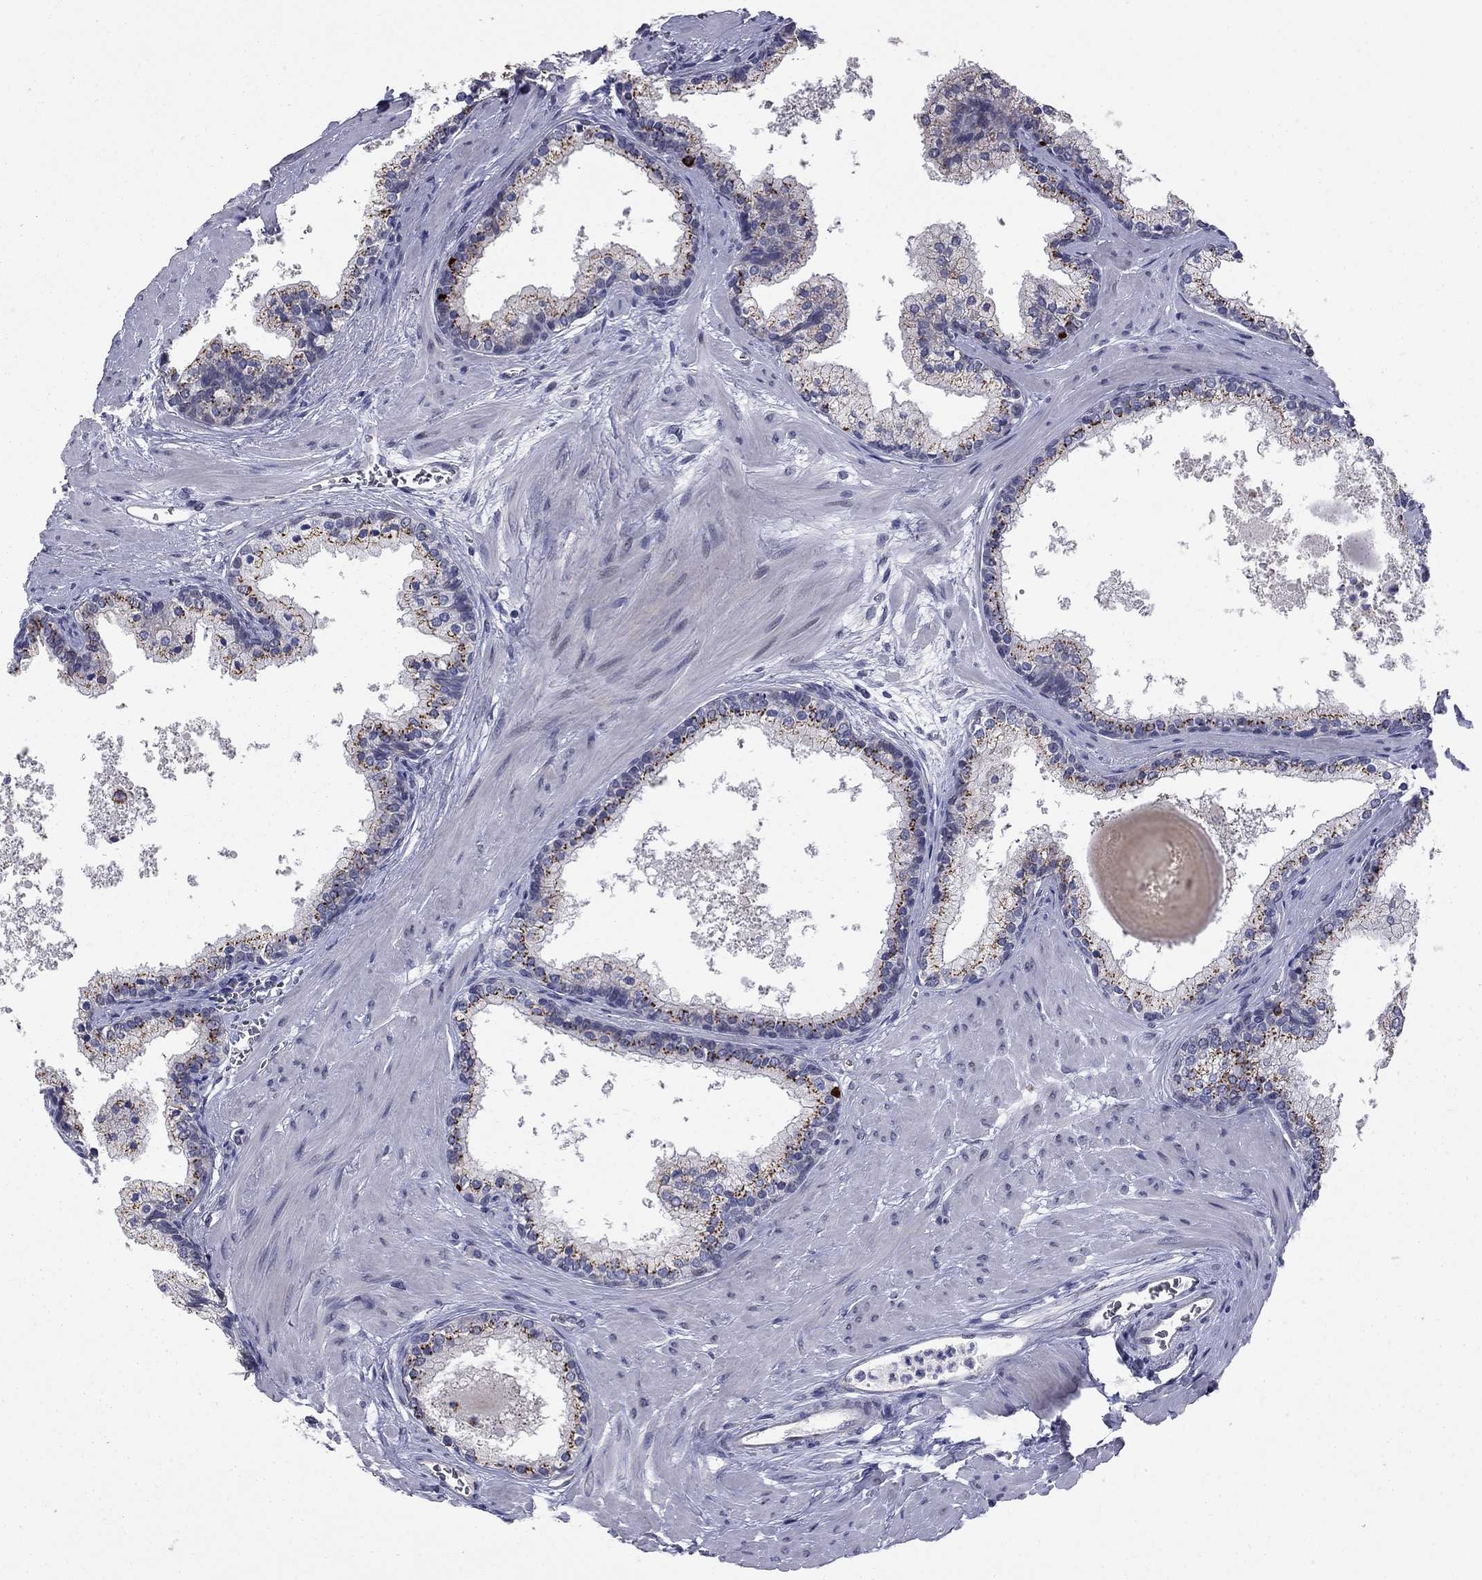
{"staining": {"intensity": "strong", "quantity": ">75%", "location": "cytoplasmic/membranous"}, "tissue": "prostate", "cell_type": "Glandular cells", "image_type": "normal", "snomed": [{"axis": "morphology", "description": "Normal tissue, NOS"}, {"axis": "topography", "description": "Prostate"}], "caption": "Unremarkable prostate shows strong cytoplasmic/membranous expression in approximately >75% of glandular cells, visualized by immunohistochemistry.", "gene": "HTR4", "patient": {"sex": "male", "age": 61}}